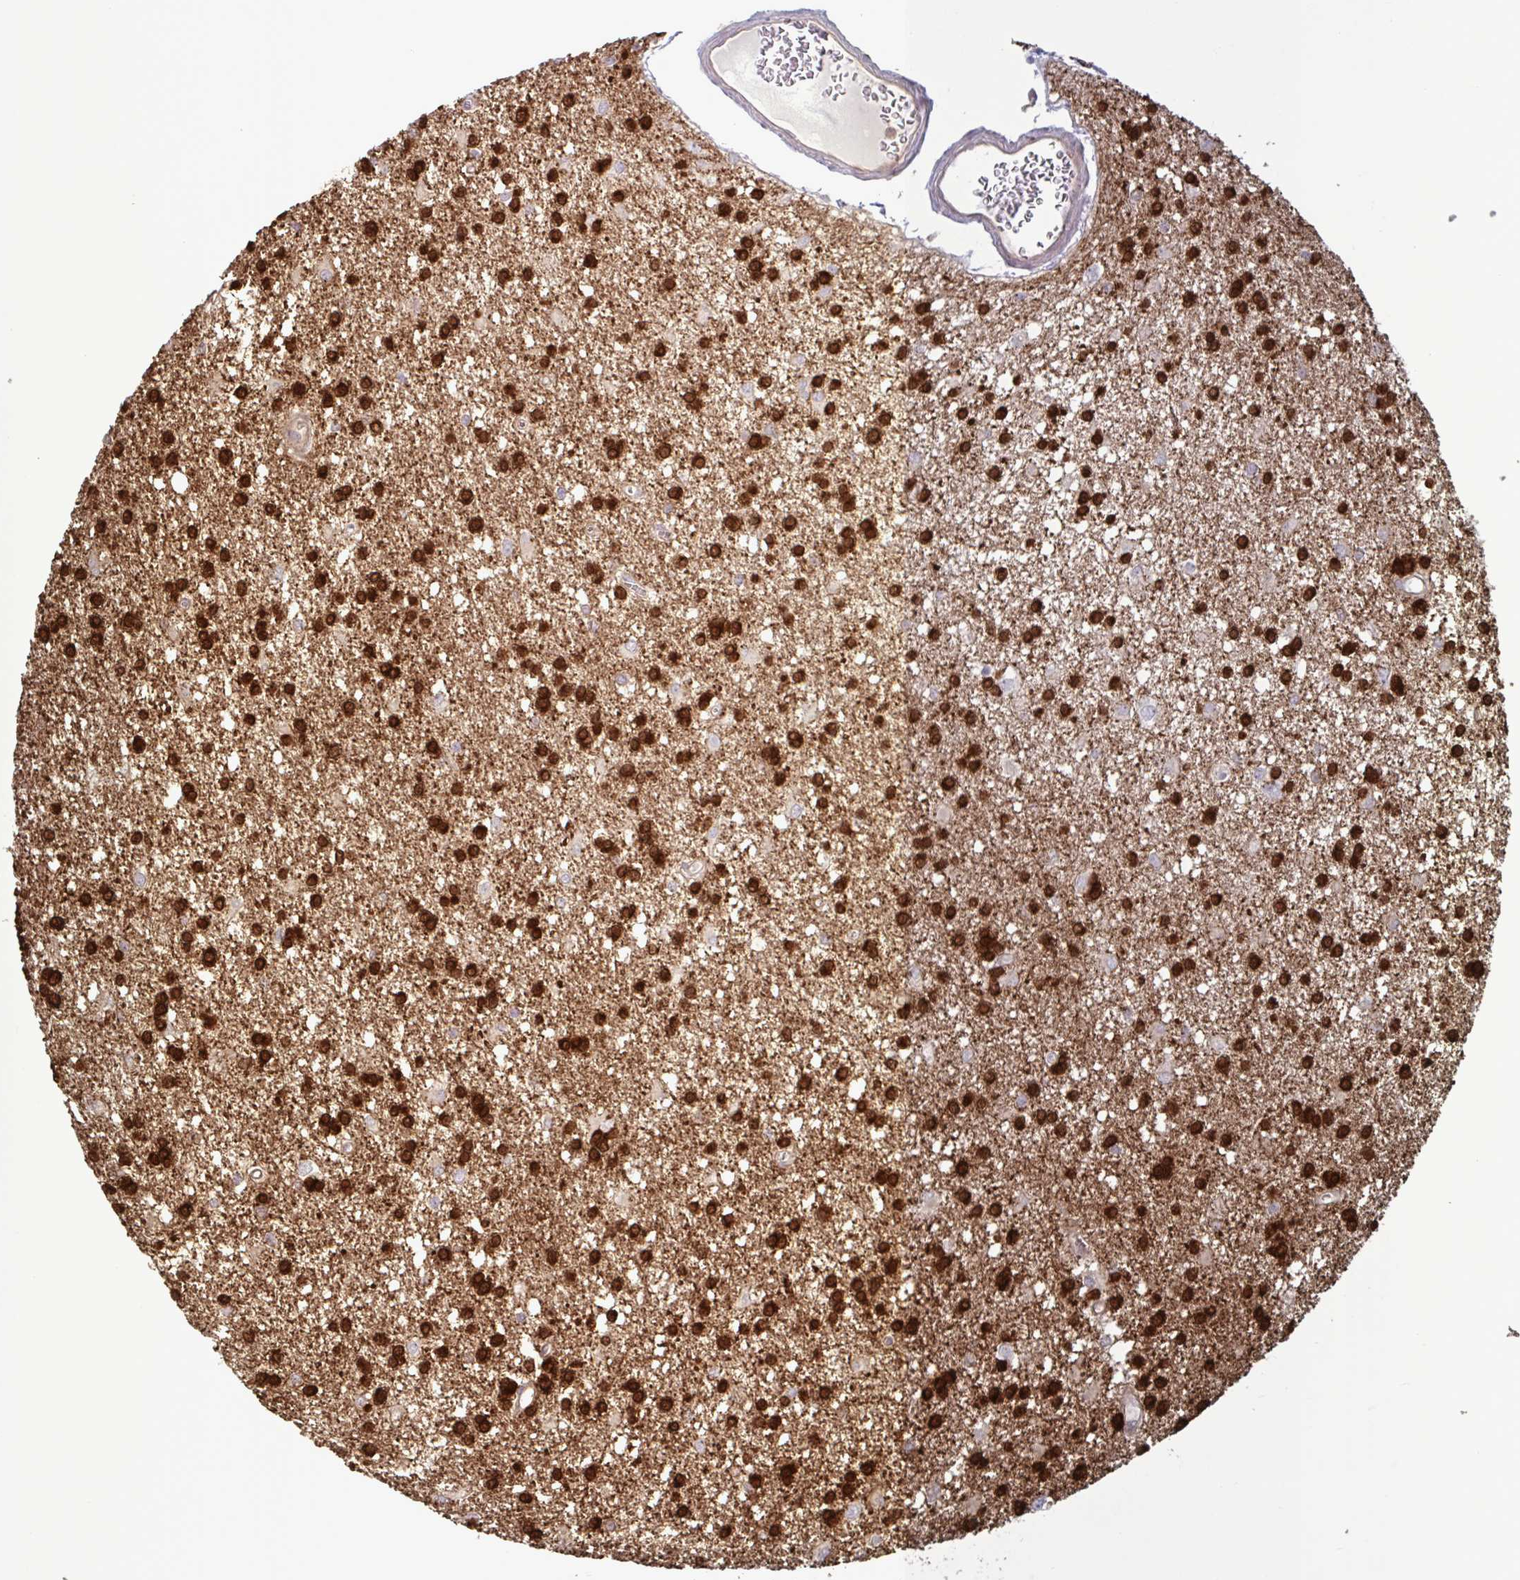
{"staining": {"intensity": "strong", "quantity": ">75%", "location": "cytoplasmic/membranous"}, "tissue": "glioma", "cell_type": "Tumor cells", "image_type": "cancer", "snomed": [{"axis": "morphology", "description": "Glioma, malignant, High grade"}, {"axis": "topography", "description": "Brain"}], "caption": "Glioma stained for a protein exhibits strong cytoplasmic/membranous positivity in tumor cells. Ihc stains the protein of interest in brown and the nuclei are stained blue.", "gene": "GLTP", "patient": {"sex": "male", "age": 48}}